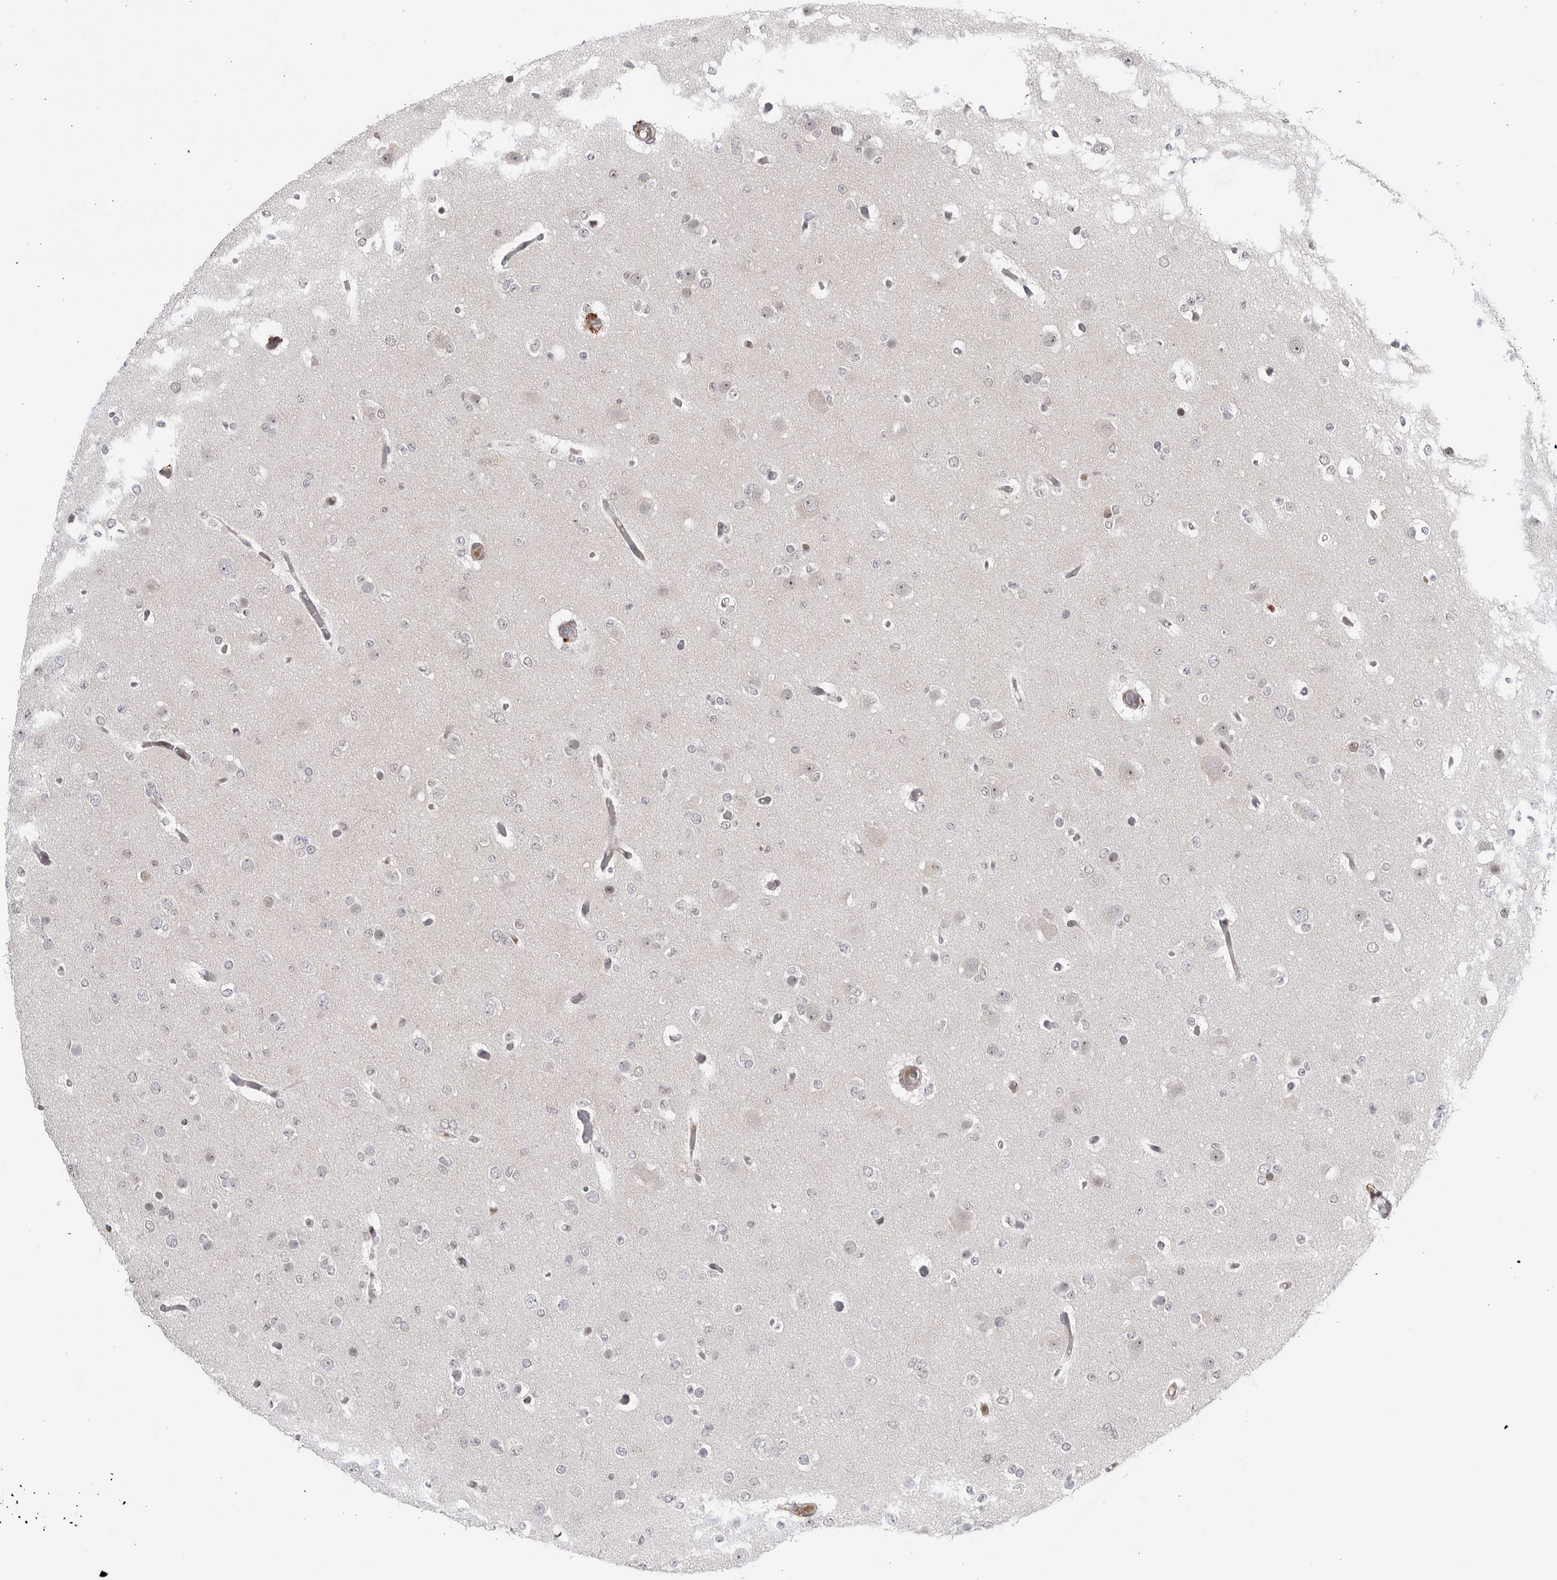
{"staining": {"intensity": "negative", "quantity": "none", "location": "none"}, "tissue": "glioma", "cell_type": "Tumor cells", "image_type": "cancer", "snomed": [{"axis": "morphology", "description": "Glioma, malignant, Low grade"}, {"axis": "topography", "description": "Brain"}], "caption": "Immunohistochemistry (IHC) image of neoplastic tissue: human glioma stained with DAB demonstrates no significant protein staining in tumor cells.", "gene": "DTL", "patient": {"sex": "female", "age": 22}}